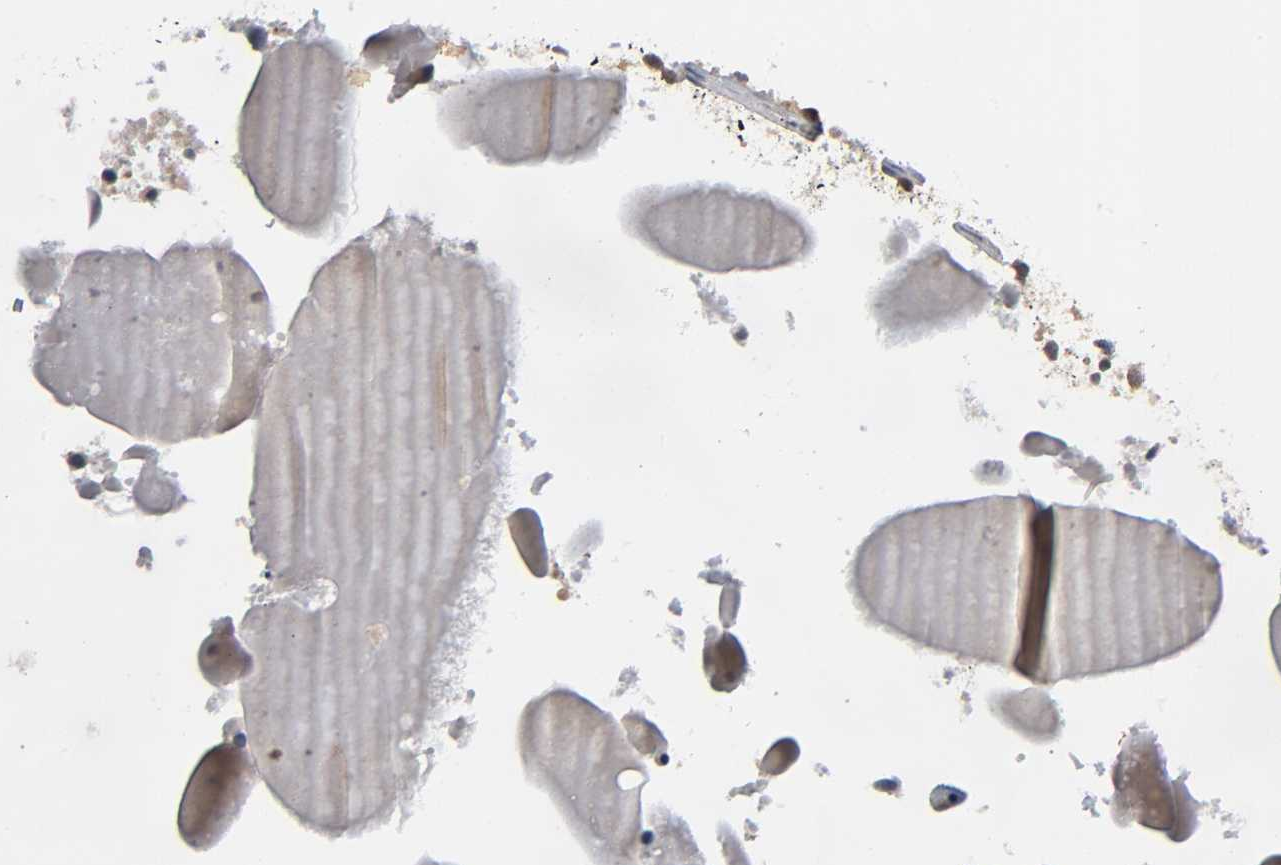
{"staining": {"intensity": "moderate", "quantity": ">75%", "location": "cytoplasmic/membranous"}, "tissue": "seminal vesicle", "cell_type": "Glandular cells", "image_type": "normal", "snomed": [{"axis": "morphology", "description": "Normal tissue, NOS"}, {"axis": "morphology", "description": "Inflammation, NOS"}, {"axis": "topography", "description": "Urinary bladder"}, {"axis": "topography", "description": "Prostate"}, {"axis": "topography", "description": "Seminal veicle"}], "caption": "The immunohistochemical stain shows moderate cytoplasmic/membranous staining in glandular cells of unremarkable seminal vesicle. (Stains: DAB (3,3'-diaminobenzidine) in brown, nuclei in blue, Microscopy: brightfield microscopy at high magnification).", "gene": "MAPK8", "patient": {"sex": "male", "age": 82}}